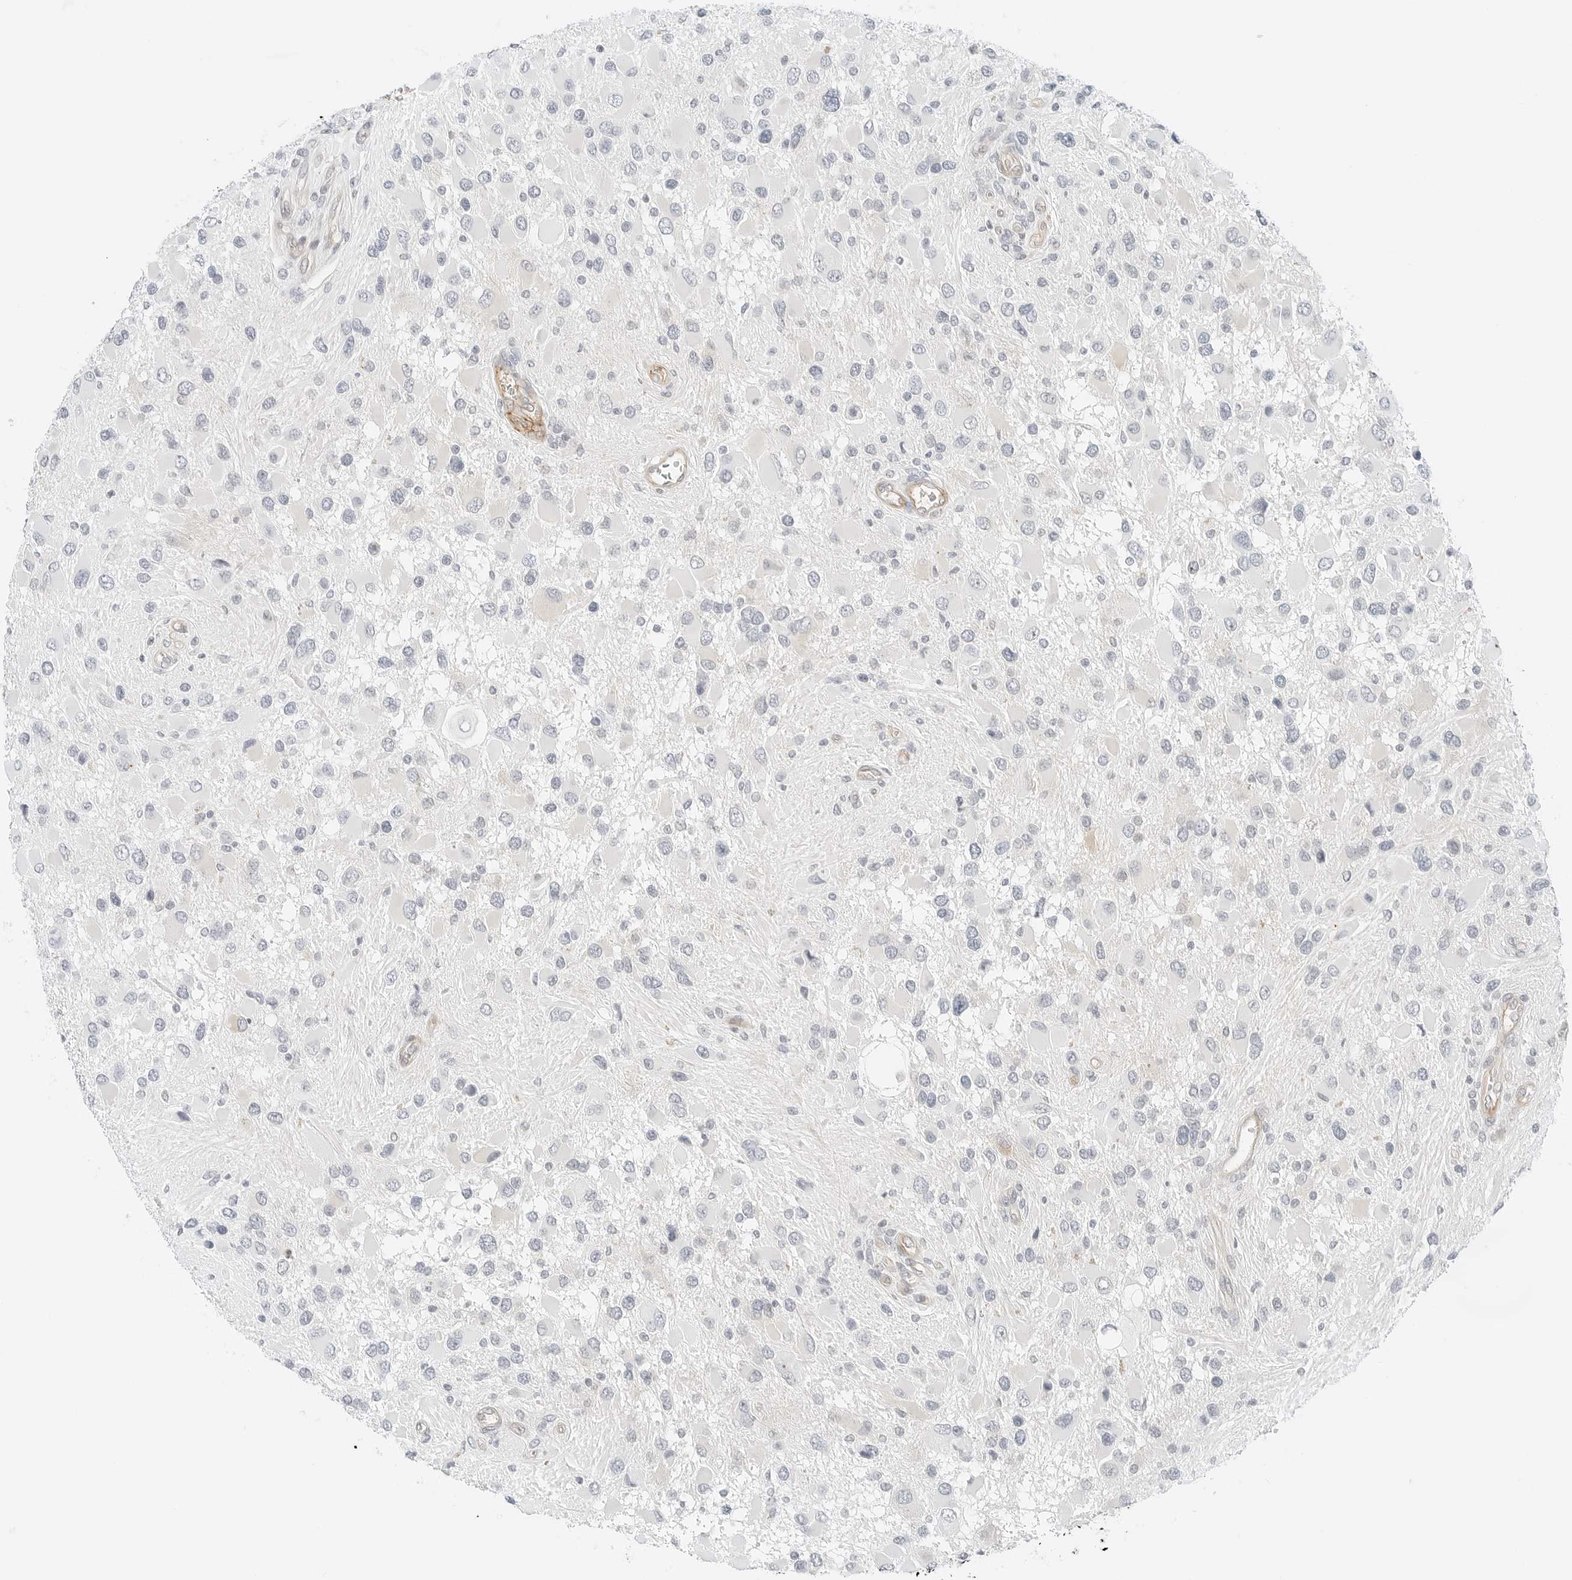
{"staining": {"intensity": "negative", "quantity": "none", "location": "none"}, "tissue": "glioma", "cell_type": "Tumor cells", "image_type": "cancer", "snomed": [{"axis": "morphology", "description": "Glioma, malignant, High grade"}, {"axis": "topography", "description": "Brain"}], "caption": "Tumor cells show no significant staining in glioma.", "gene": "IQCC", "patient": {"sex": "male", "age": 53}}